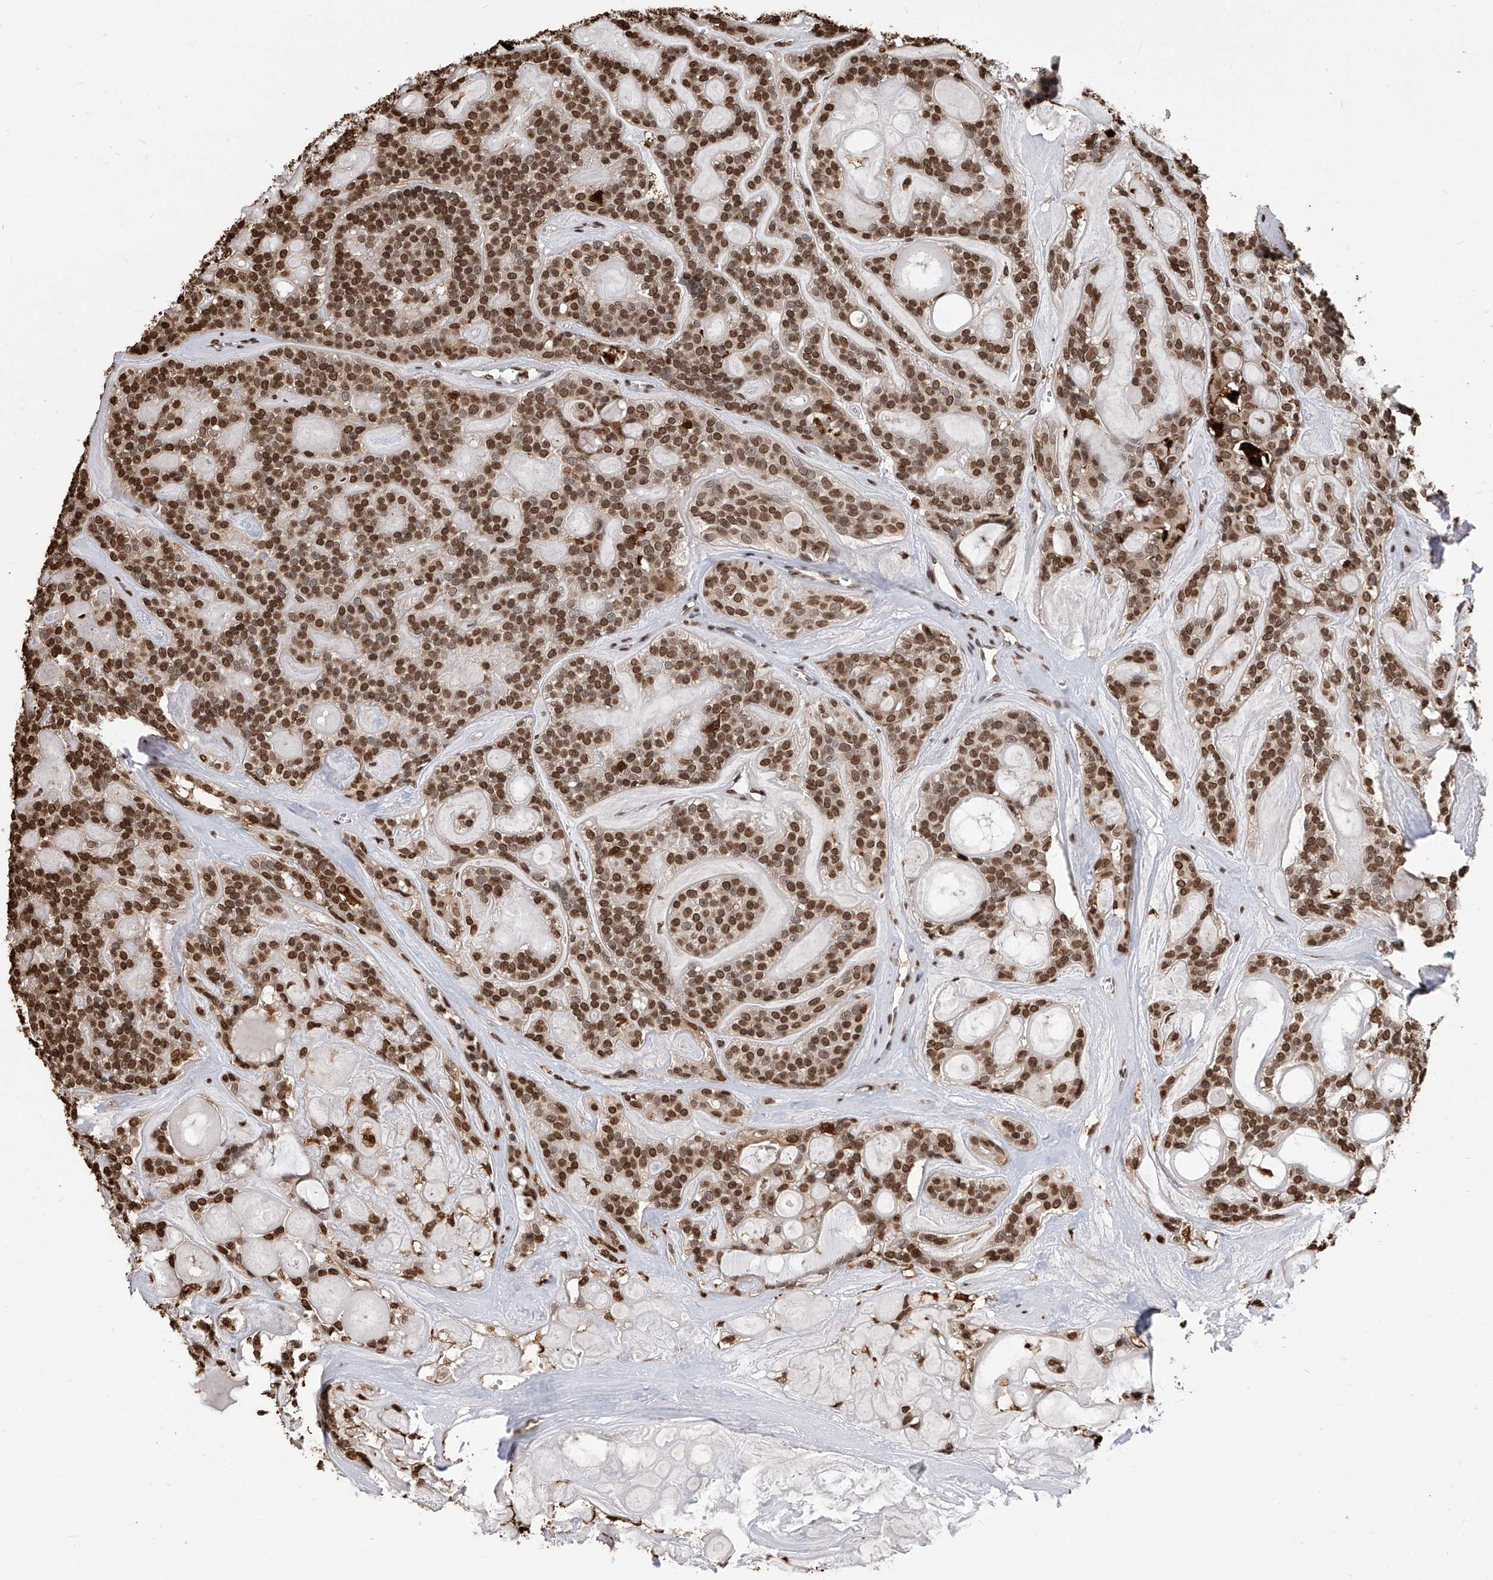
{"staining": {"intensity": "moderate", "quantity": ">75%", "location": "nuclear"}, "tissue": "head and neck cancer", "cell_type": "Tumor cells", "image_type": "cancer", "snomed": [{"axis": "morphology", "description": "Adenocarcinoma, NOS"}, {"axis": "topography", "description": "Head-Neck"}], "caption": "Moderate nuclear staining is appreciated in approximately >75% of tumor cells in adenocarcinoma (head and neck).", "gene": "CFAP410", "patient": {"sex": "male", "age": 66}}